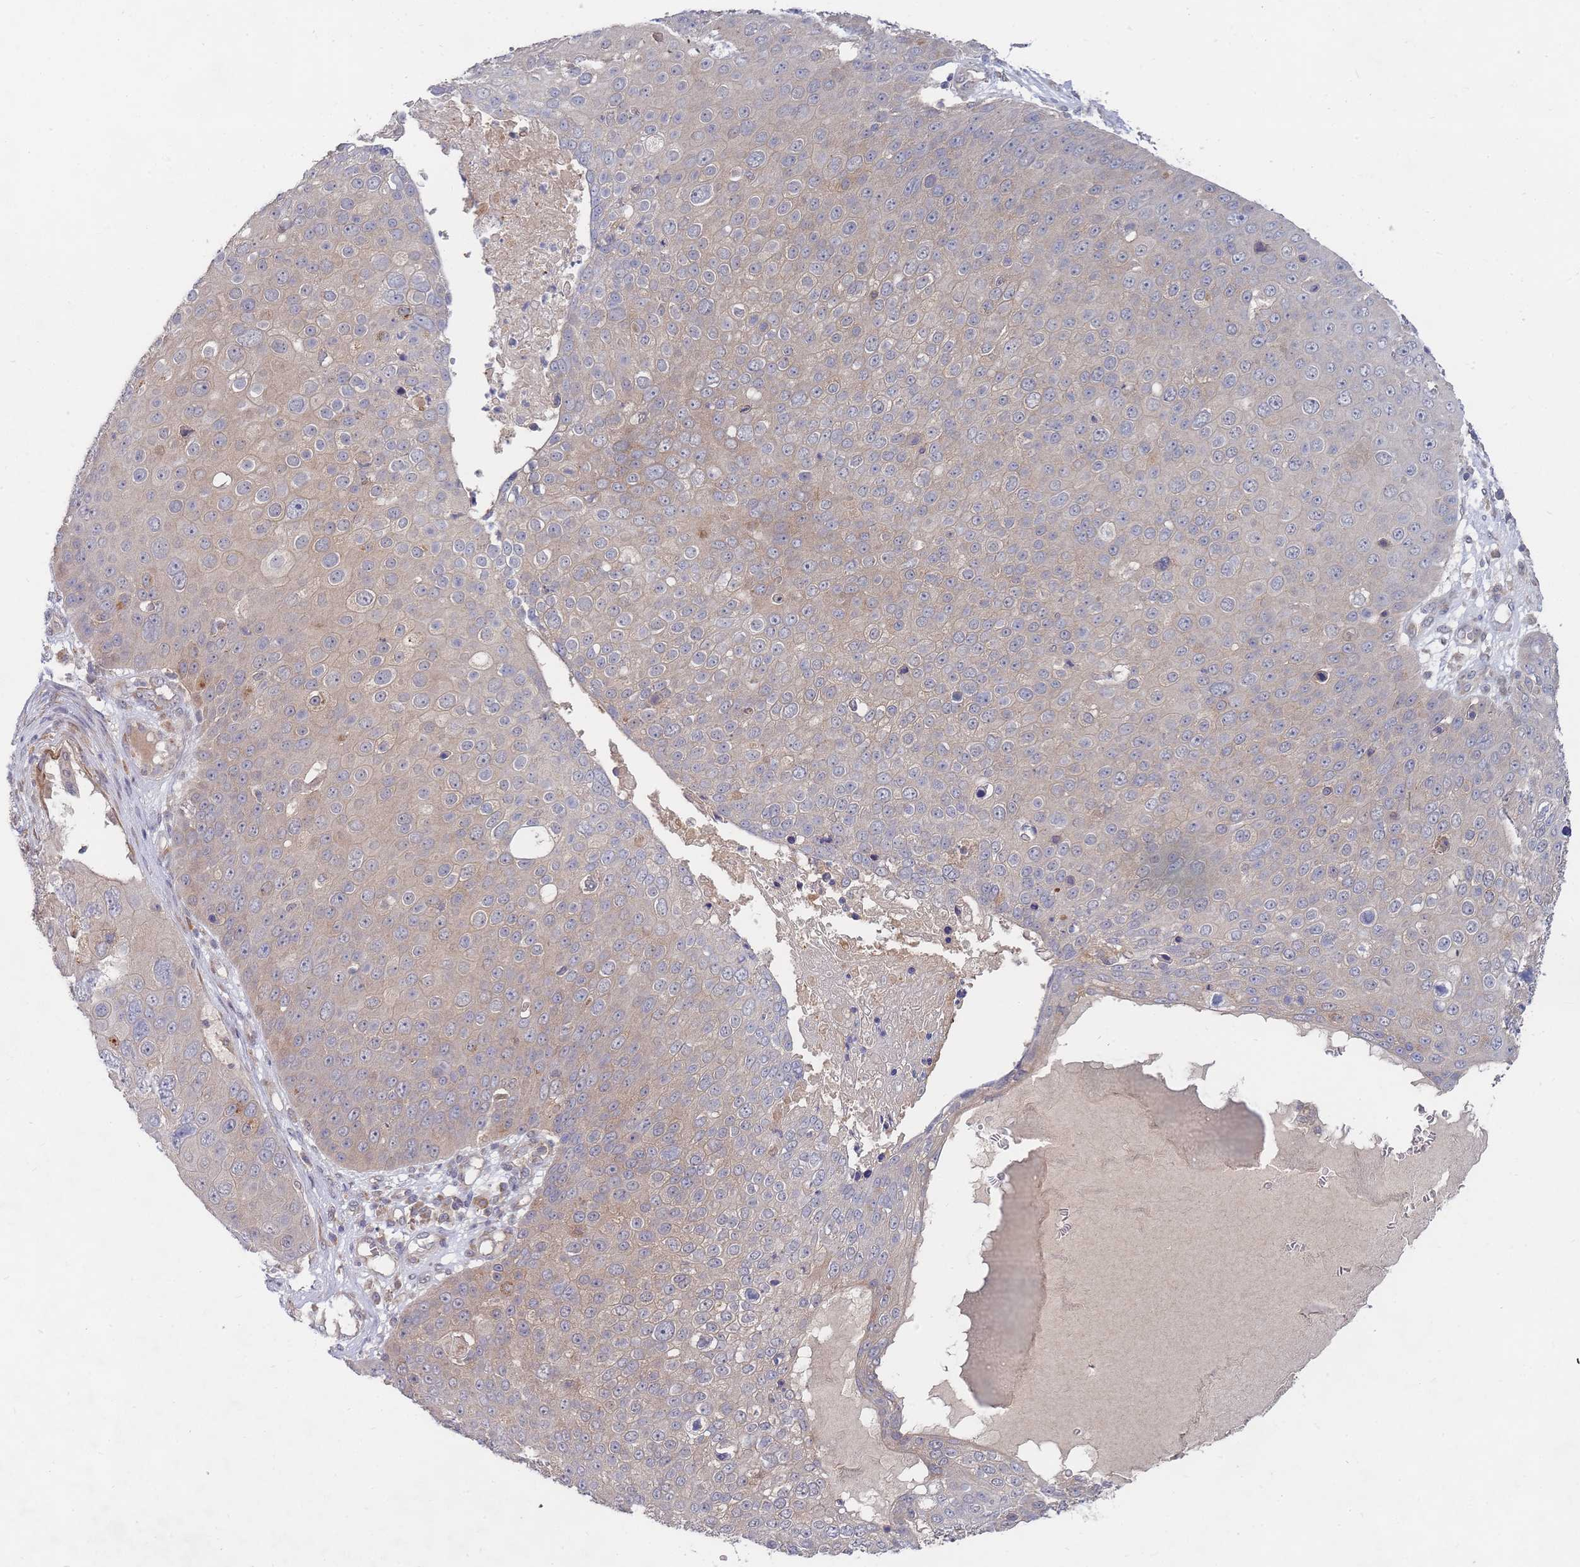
{"staining": {"intensity": "weak", "quantity": "25%-75%", "location": "cytoplasmic/membranous"}, "tissue": "skin cancer", "cell_type": "Tumor cells", "image_type": "cancer", "snomed": [{"axis": "morphology", "description": "Squamous cell carcinoma, NOS"}, {"axis": "topography", "description": "Skin"}], "caption": "IHC micrograph of neoplastic tissue: skin squamous cell carcinoma stained using immunohistochemistry (IHC) shows low levels of weak protein expression localized specifically in the cytoplasmic/membranous of tumor cells, appearing as a cytoplasmic/membranous brown color.", "gene": "SLC35F5", "patient": {"sex": "male", "age": 71}}